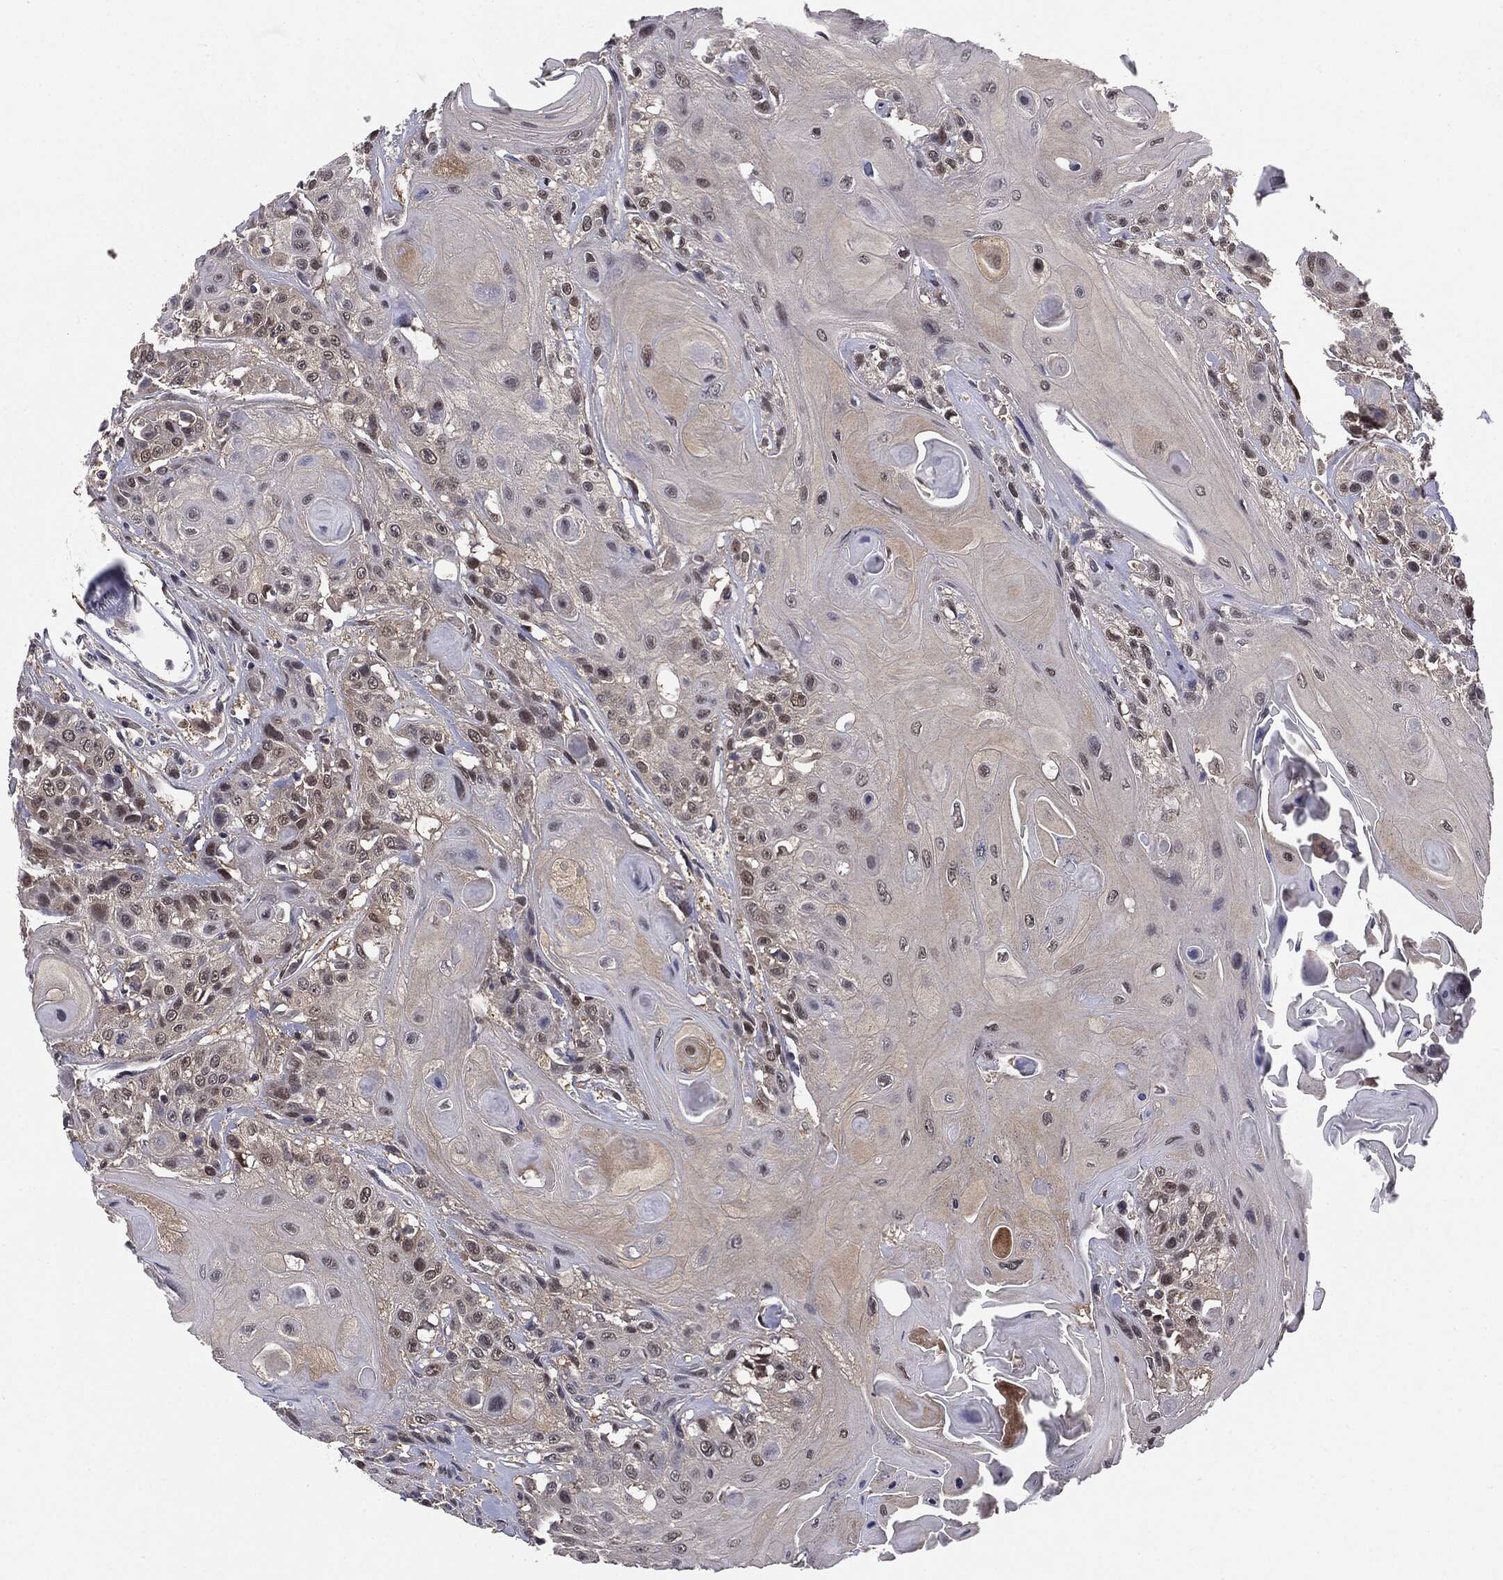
{"staining": {"intensity": "negative", "quantity": "none", "location": "none"}, "tissue": "head and neck cancer", "cell_type": "Tumor cells", "image_type": "cancer", "snomed": [{"axis": "morphology", "description": "Squamous cell carcinoma, NOS"}, {"axis": "topography", "description": "Head-Neck"}], "caption": "High power microscopy histopathology image of an IHC photomicrograph of head and neck cancer (squamous cell carcinoma), revealing no significant staining in tumor cells.", "gene": "KRT7", "patient": {"sex": "female", "age": 59}}